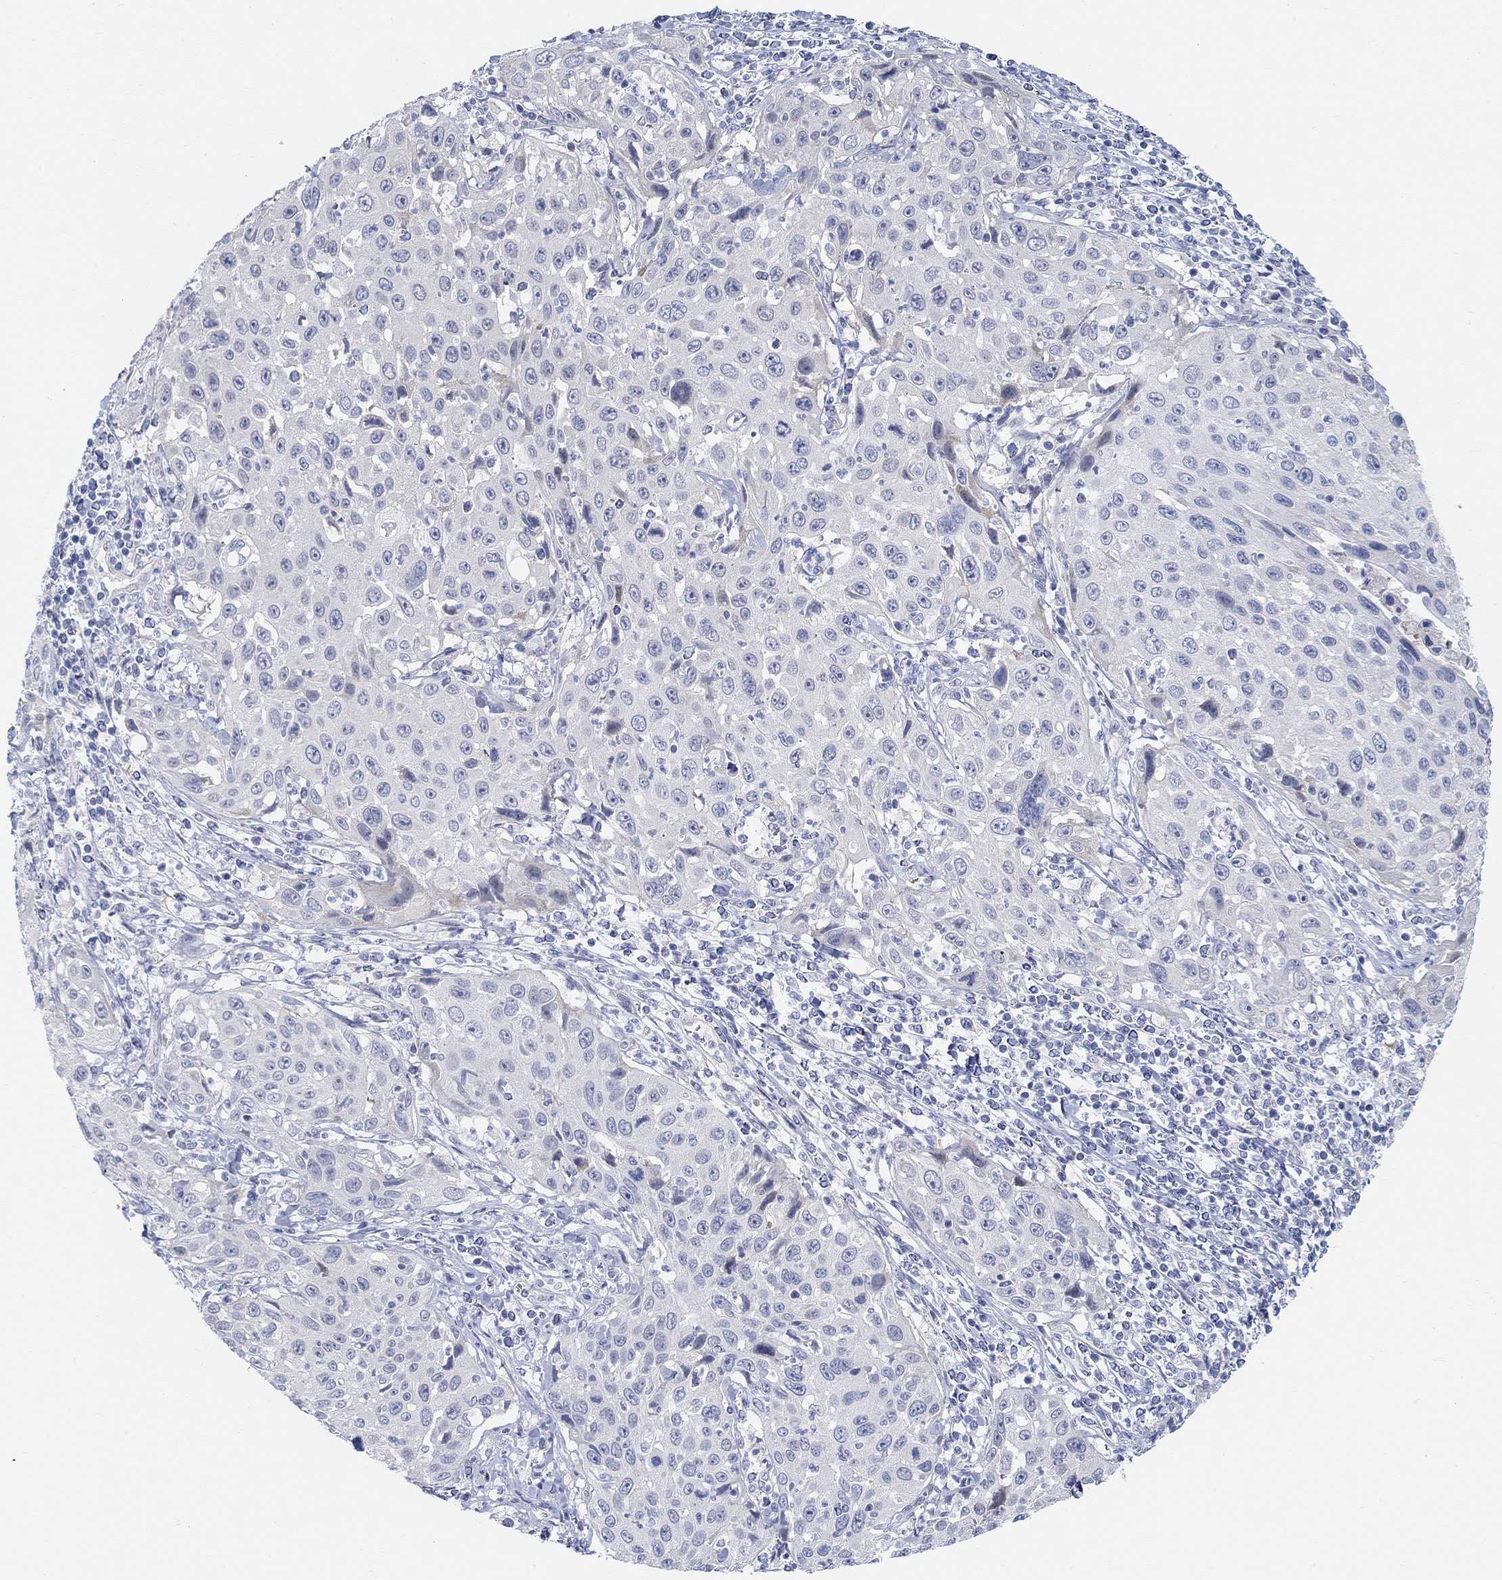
{"staining": {"intensity": "negative", "quantity": "none", "location": "none"}, "tissue": "cervical cancer", "cell_type": "Tumor cells", "image_type": "cancer", "snomed": [{"axis": "morphology", "description": "Squamous cell carcinoma, NOS"}, {"axis": "topography", "description": "Cervix"}], "caption": "There is no significant positivity in tumor cells of cervical squamous cell carcinoma. (Immunohistochemistry, brightfield microscopy, high magnification).", "gene": "SNTG2", "patient": {"sex": "female", "age": 26}}